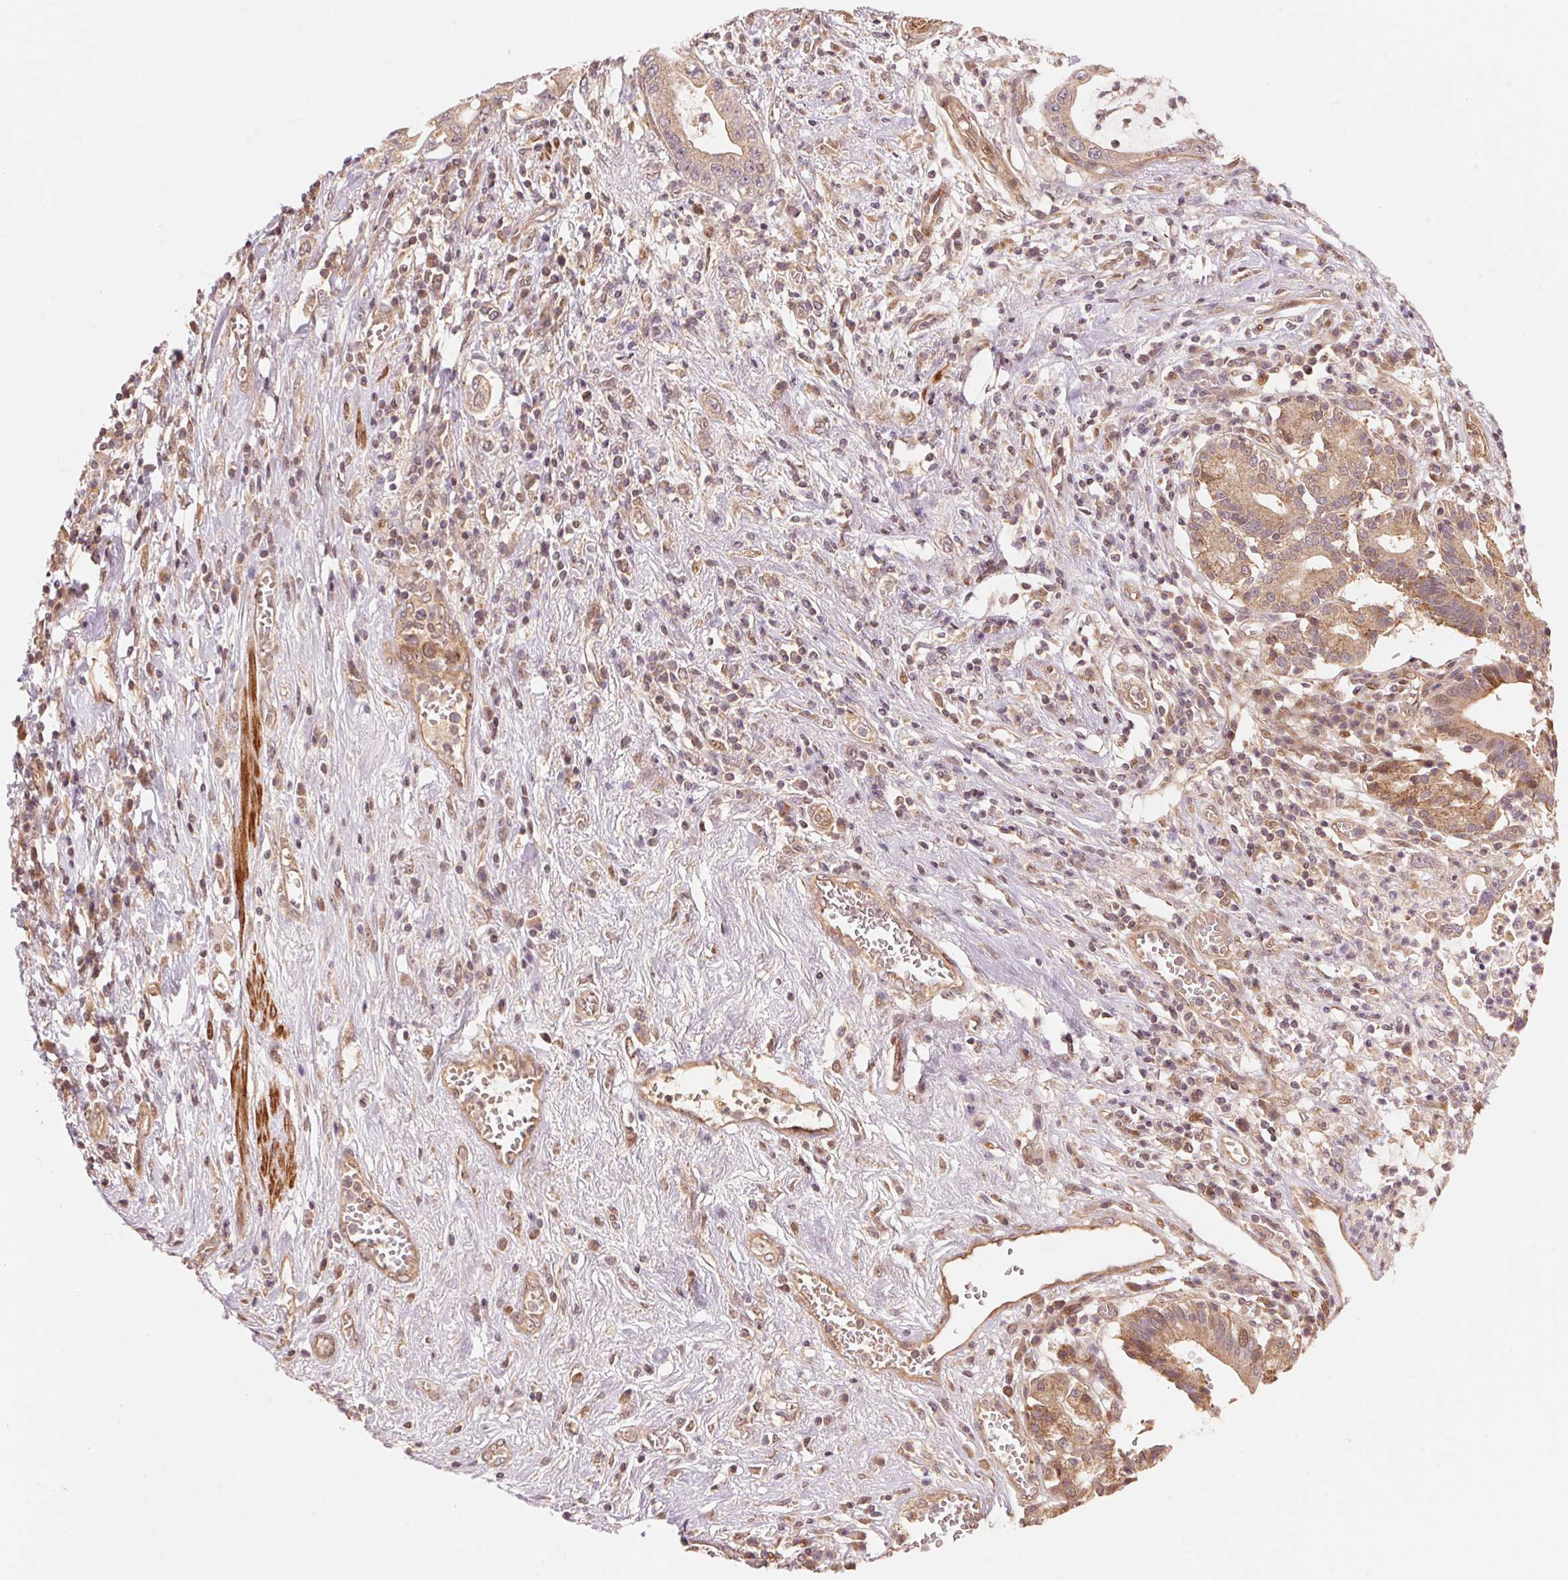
{"staining": {"intensity": "weak", "quantity": ">75%", "location": "cytoplasmic/membranous"}, "tissue": "pancreatic cancer", "cell_type": "Tumor cells", "image_type": "cancer", "snomed": [{"axis": "morphology", "description": "Adenocarcinoma, NOS"}, {"axis": "topography", "description": "Pancreas"}], "caption": "Pancreatic cancer stained with a brown dye displays weak cytoplasmic/membranous positive expression in approximately >75% of tumor cells.", "gene": "TNIP2", "patient": {"sex": "female", "age": 72}}